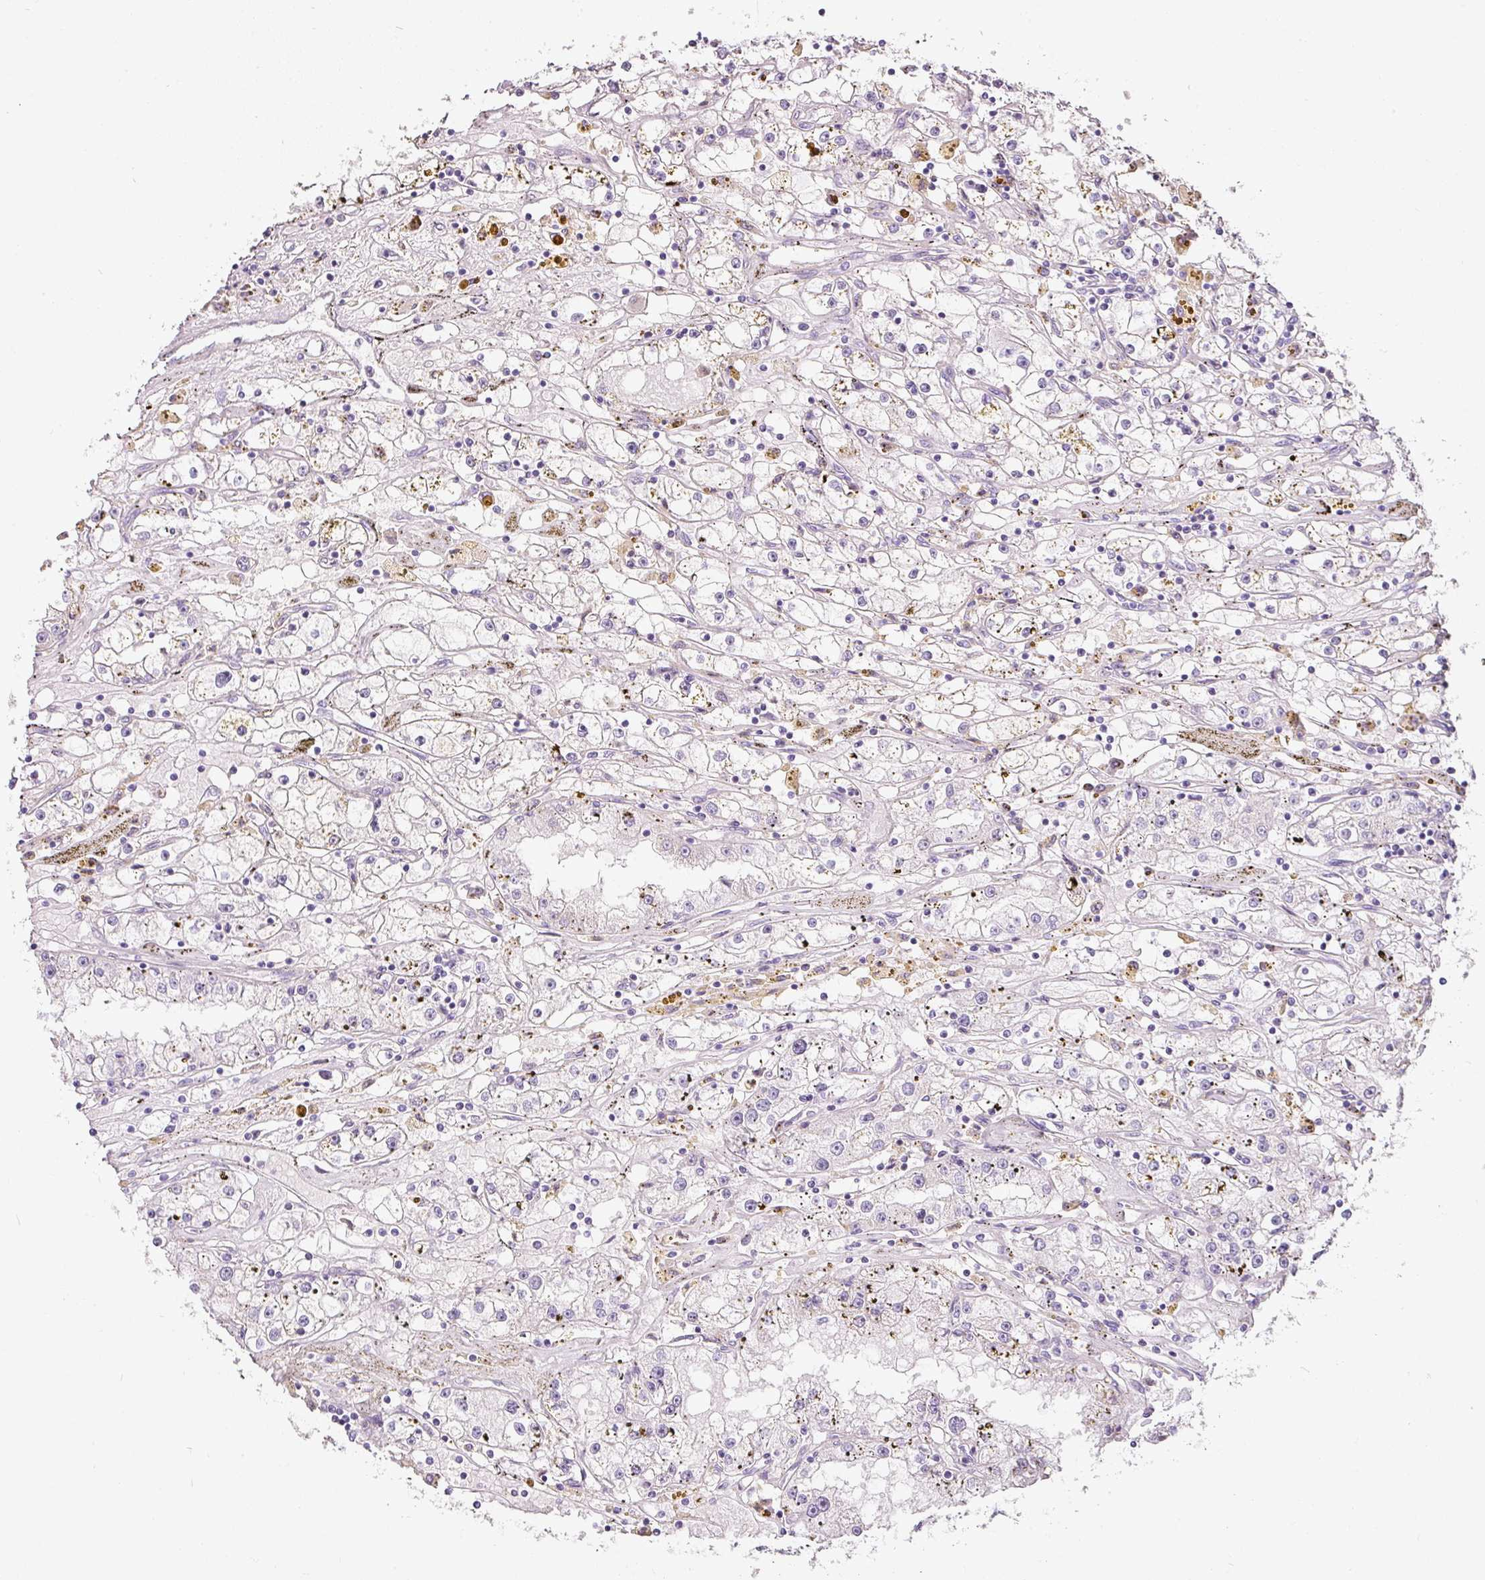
{"staining": {"intensity": "negative", "quantity": "none", "location": "none"}, "tissue": "renal cancer", "cell_type": "Tumor cells", "image_type": "cancer", "snomed": [{"axis": "morphology", "description": "Adenocarcinoma, NOS"}, {"axis": "topography", "description": "Kidney"}], "caption": "Immunohistochemical staining of human adenocarcinoma (renal) shows no significant expression in tumor cells.", "gene": "DNM1", "patient": {"sex": "male", "age": 56}}